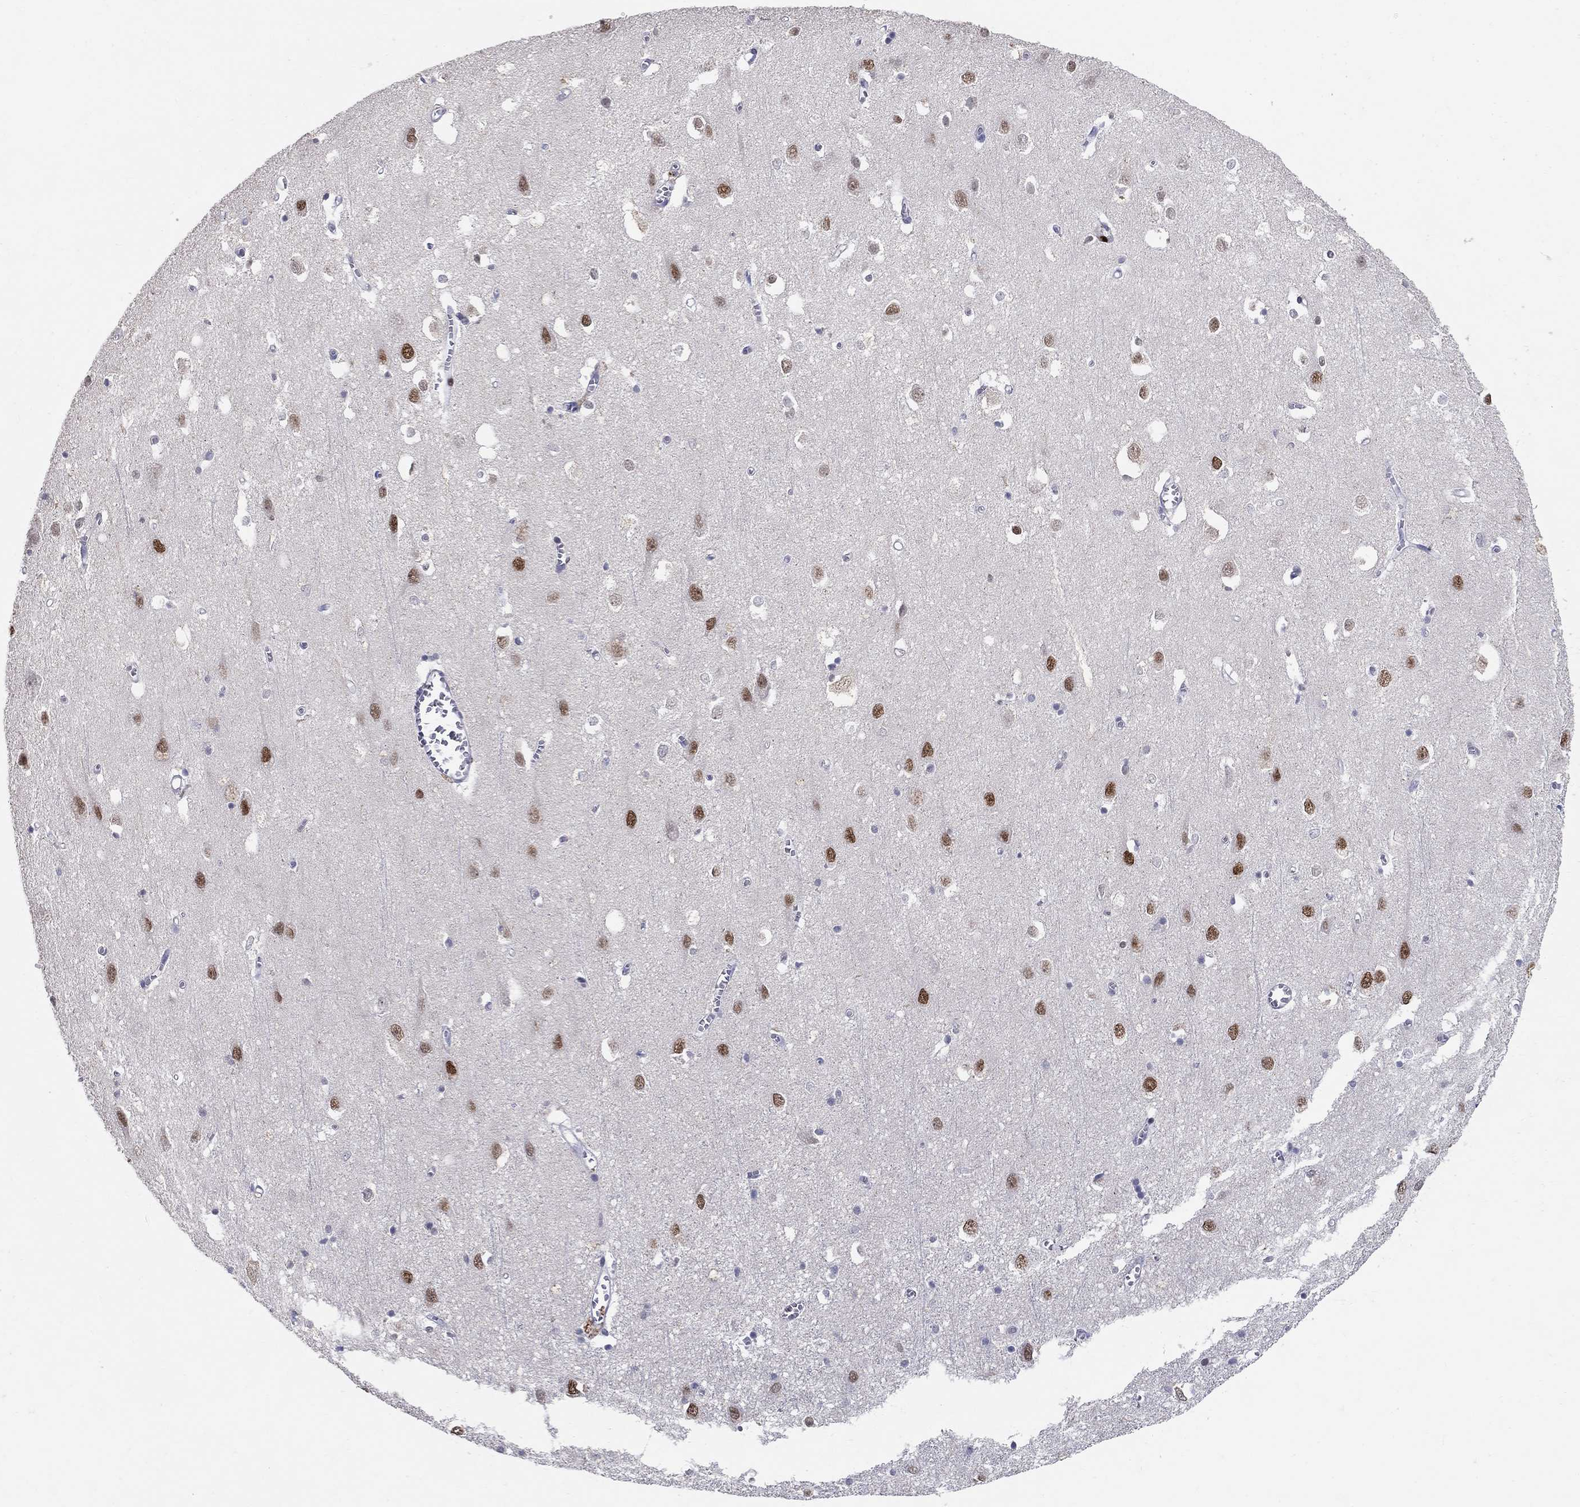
{"staining": {"intensity": "negative", "quantity": "none", "location": "none"}, "tissue": "cerebral cortex", "cell_type": "Endothelial cells", "image_type": "normal", "snomed": [{"axis": "morphology", "description": "Normal tissue, NOS"}, {"axis": "topography", "description": "Cerebral cortex"}], "caption": "This is a micrograph of immunohistochemistry staining of normal cerebral cortex, which shows no positivity in endothelial cells. (Immunohistochemistry, brightfield microscopy, high magnification).", "gene": "RAPGEF5", "patient": {"sex": "male", "age": 70}}